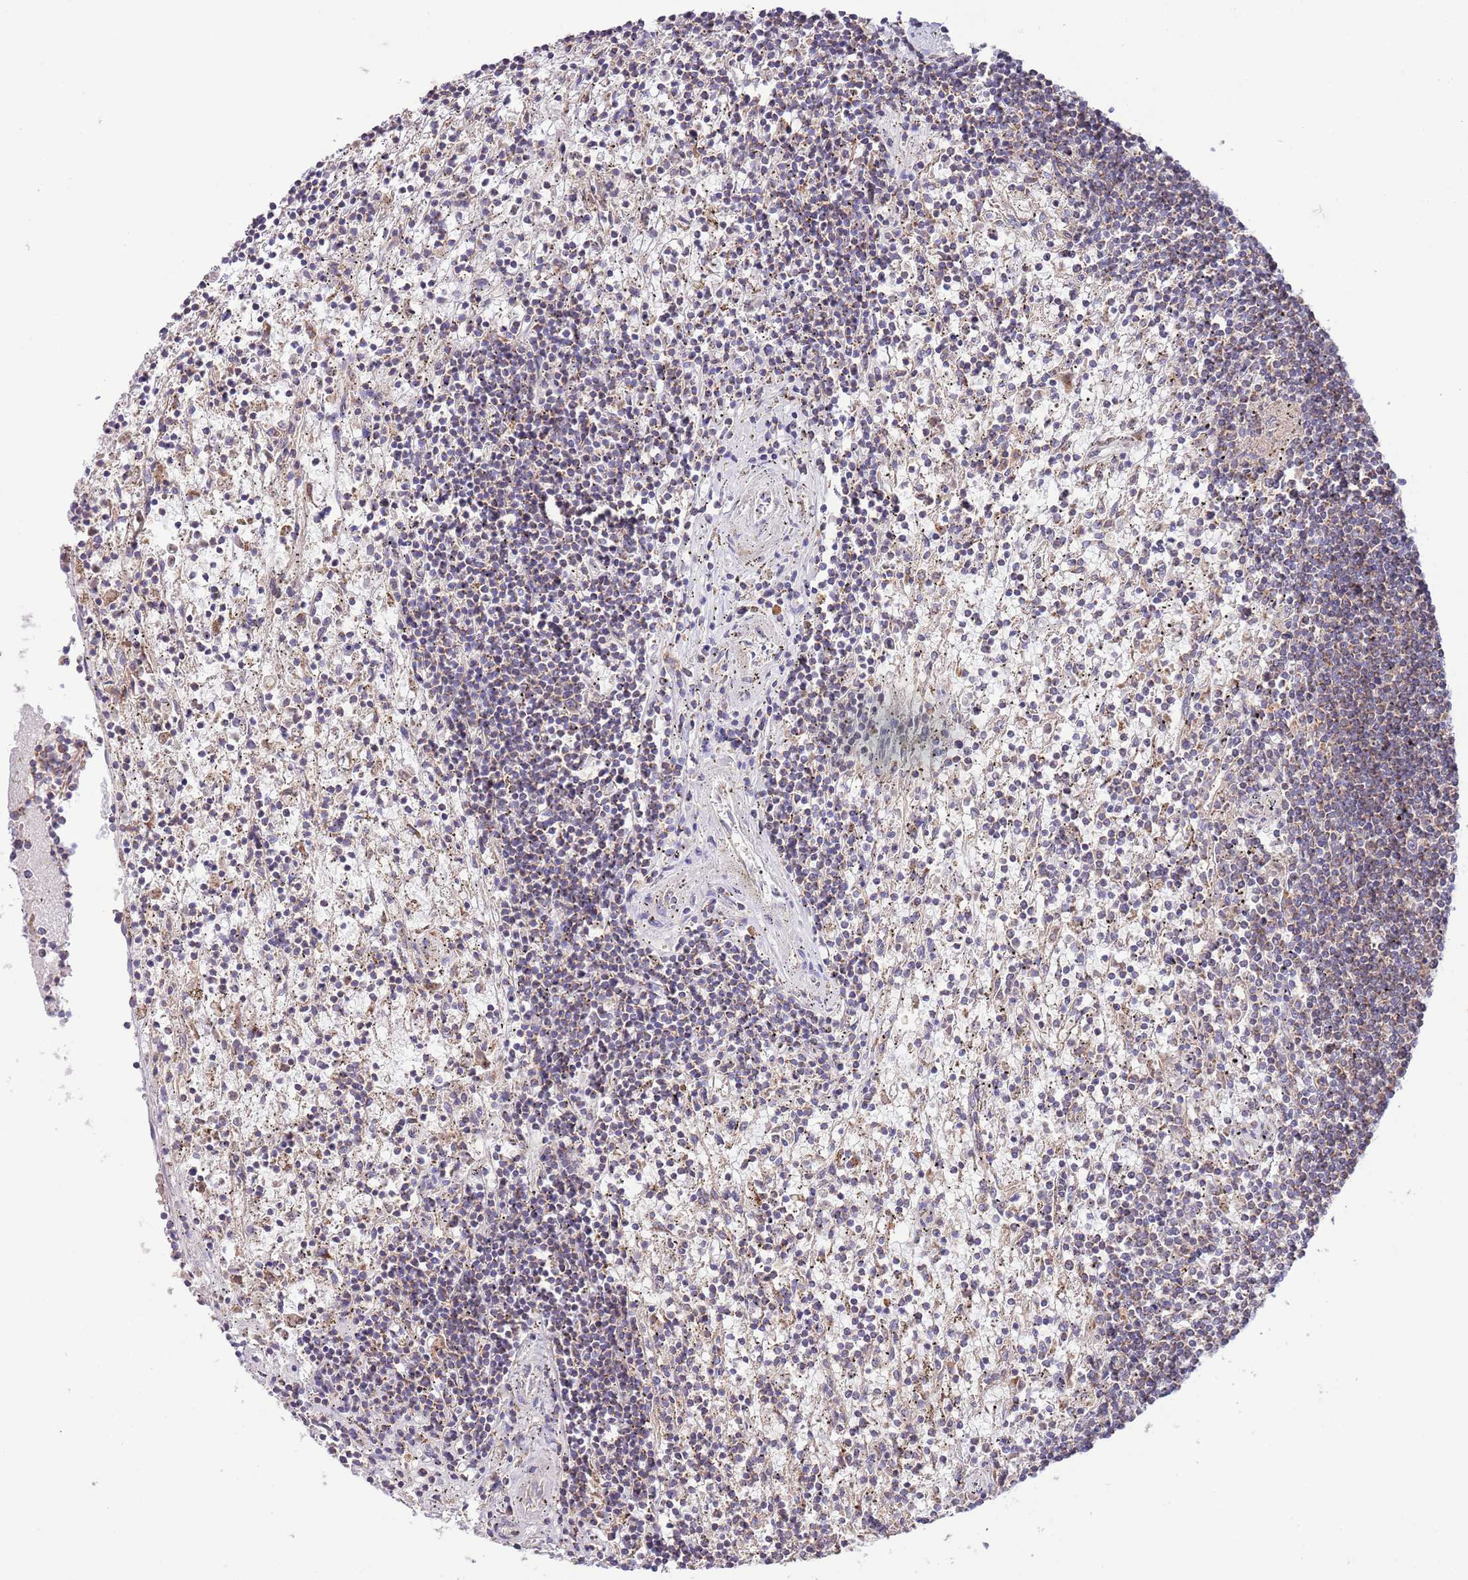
{"staining": {"intensity": "moderate", "quantity": "25%-75%", "location": "cytoplasmic/membranous"}, "tissue": "lymphoma", "cell_type": "Tumor cells", "image_type": "cancer", "snomed": [{"axis": "morphology", "description": "Malignant lymphoma, non-Hodgkin's type, Low grade"}, {"axis": "topography", "description": "Spleen"}], "caption": "Immunohistochemical staining of human malignant lymphoma, non-Hodgkin's type (low-grade) shows medium levels of moderate cytoplasmic/membranous positivity in about 25%-75% of tumor cells.", "gene": "DNAJA3", "patient": {"sex": "male", "age": 76}}